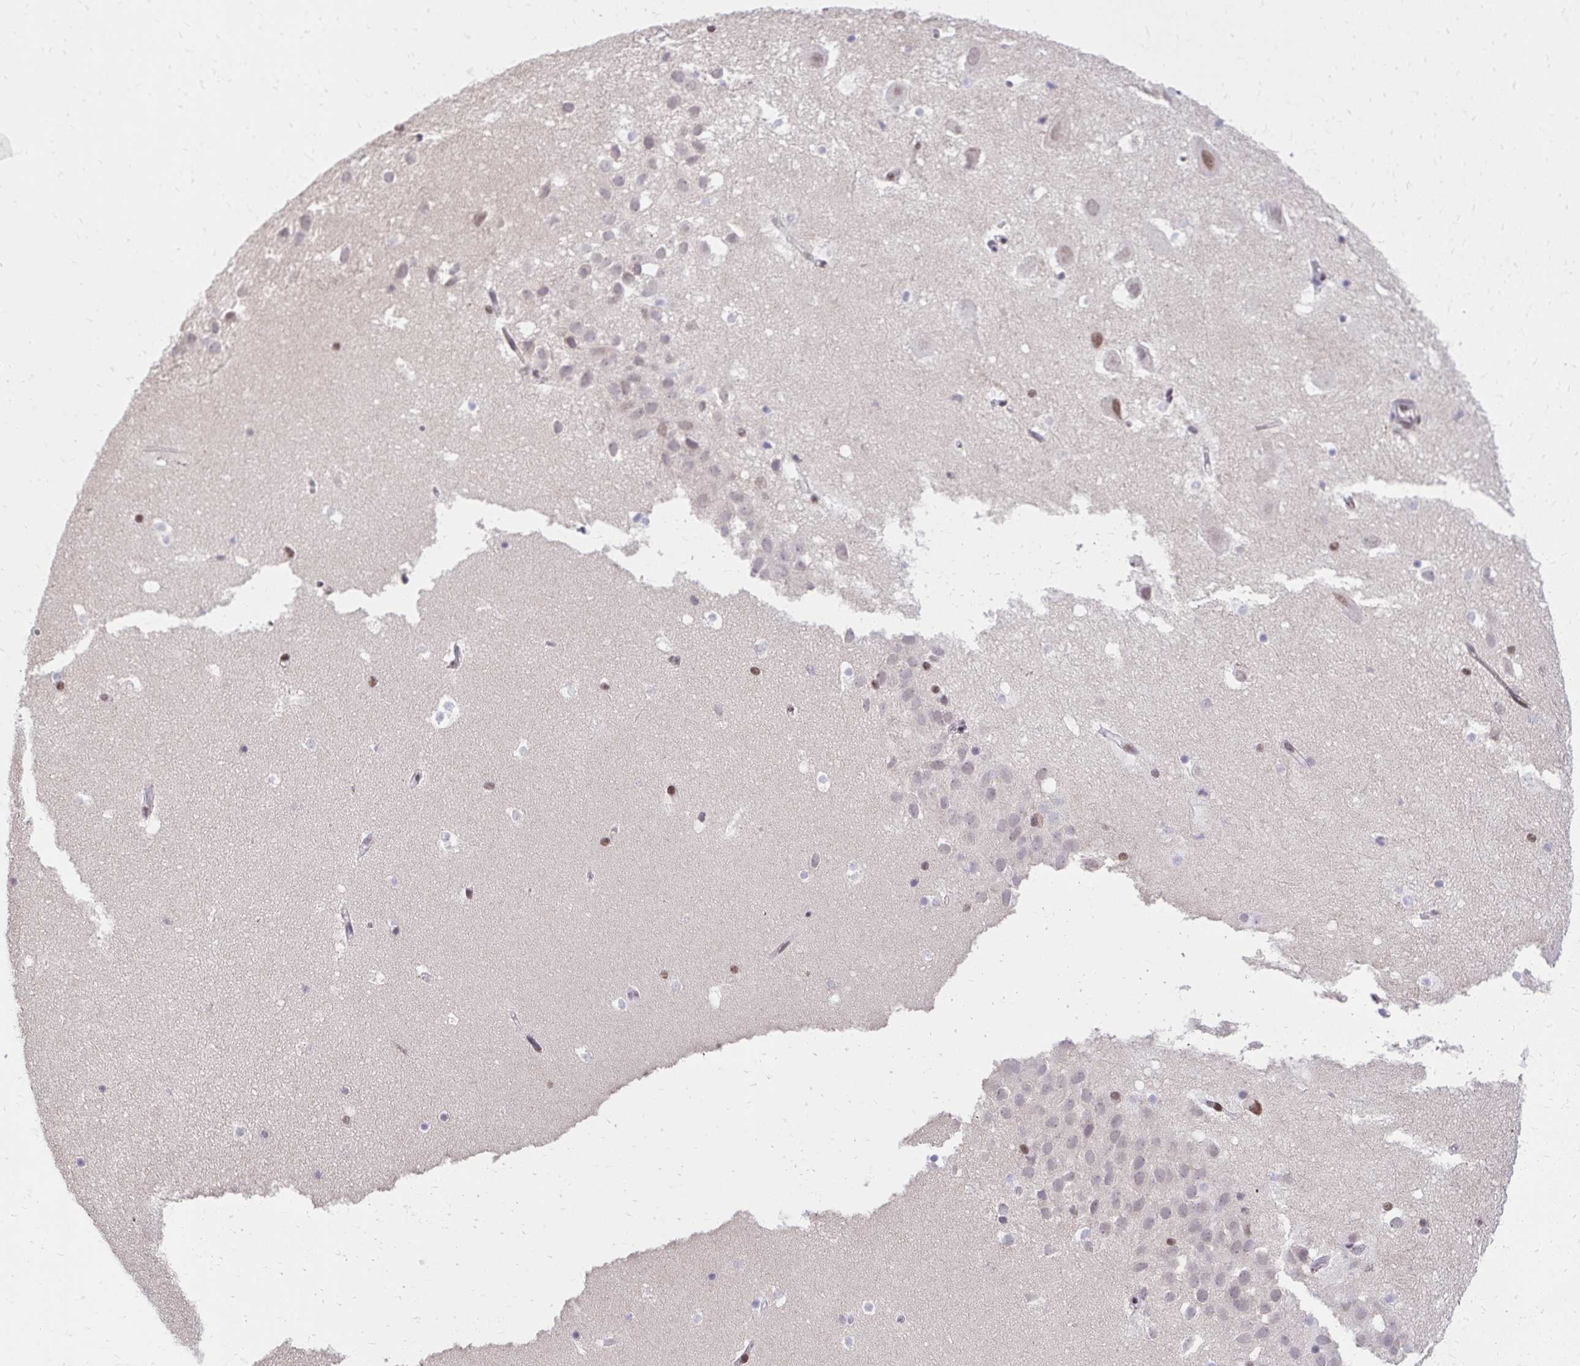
{"staining": {"intensity": "moderate", "quantity": "25%-75%", "location": "nuclear"}, "tissue": "hippocampus", "cell_type": "Glial cells", "image_type": "normal", "snomed": [{"axis": "morphology", "description": "Normal tissue, NOS"}, {"axis": "topography", "description": "Hippocampus"}], "caption": "Glial cells exhibit moderate nuclear staining in approximately 25%-75% of cells in normal hippocampus.", "gene": "SYNE4", "patient": {"sex": "male", "age": 26}}